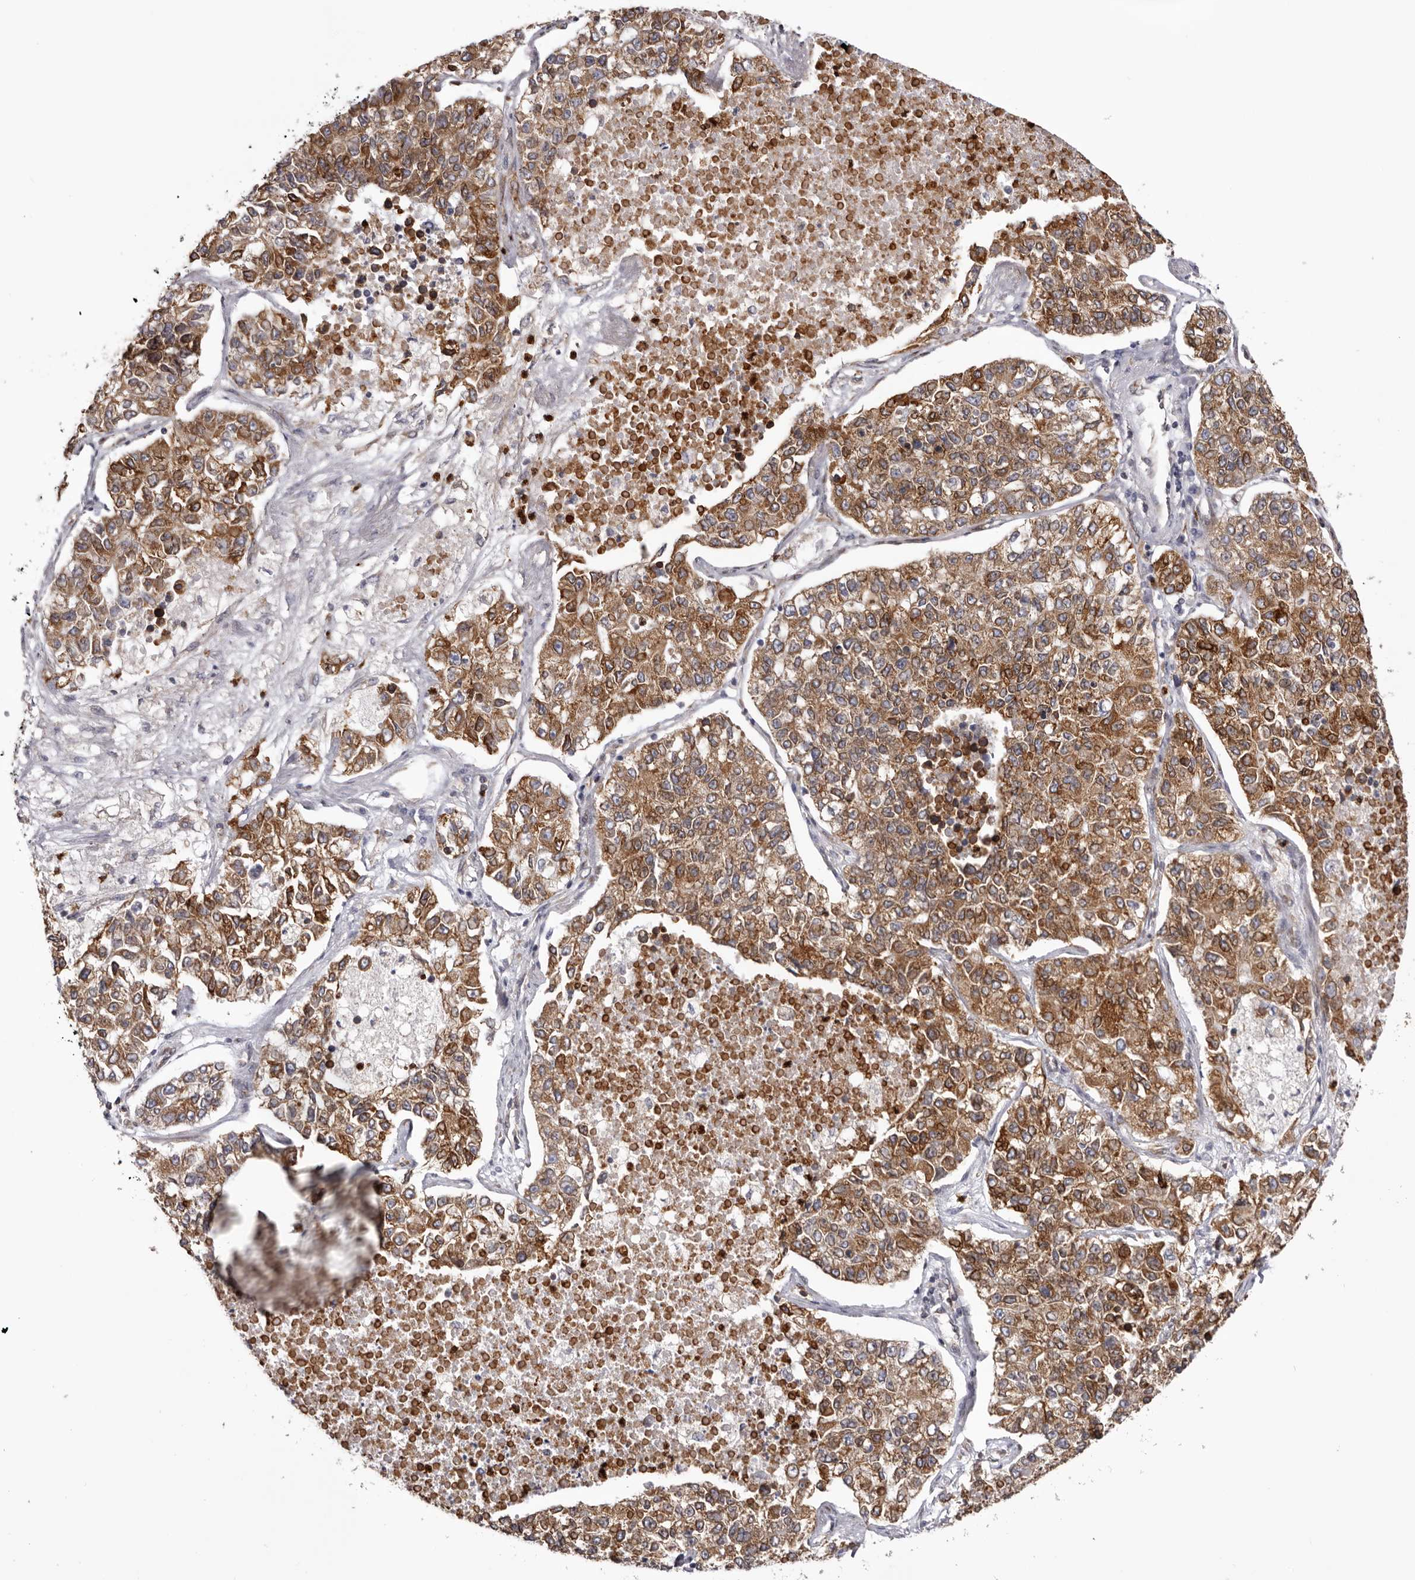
{"staining": {"intensity": "moderate", "quantity": ">75%", "location": "cytoplasmic/membranous"}, "tissue": "lung cancer", "cell_type": "Tumor cells", "image_type": "cancer", "snomed": [{"axis": "morphology", "description": "Adenocarcinoma, NOS"}, {"axis": "topography", "description": "Lung"}], "caption": "Immunohistochemistry (IHC) (DAB (3,3'-diaminobenzidine)) staining of human lung cancer exhibits moderate cytoplasmic/membranous protein staining in about >75% of tumor cells. (IHC, brightfield microscopy, high magnification).", "gene": "C4orf3", "patient": {"sex": "male", "age": 49}}